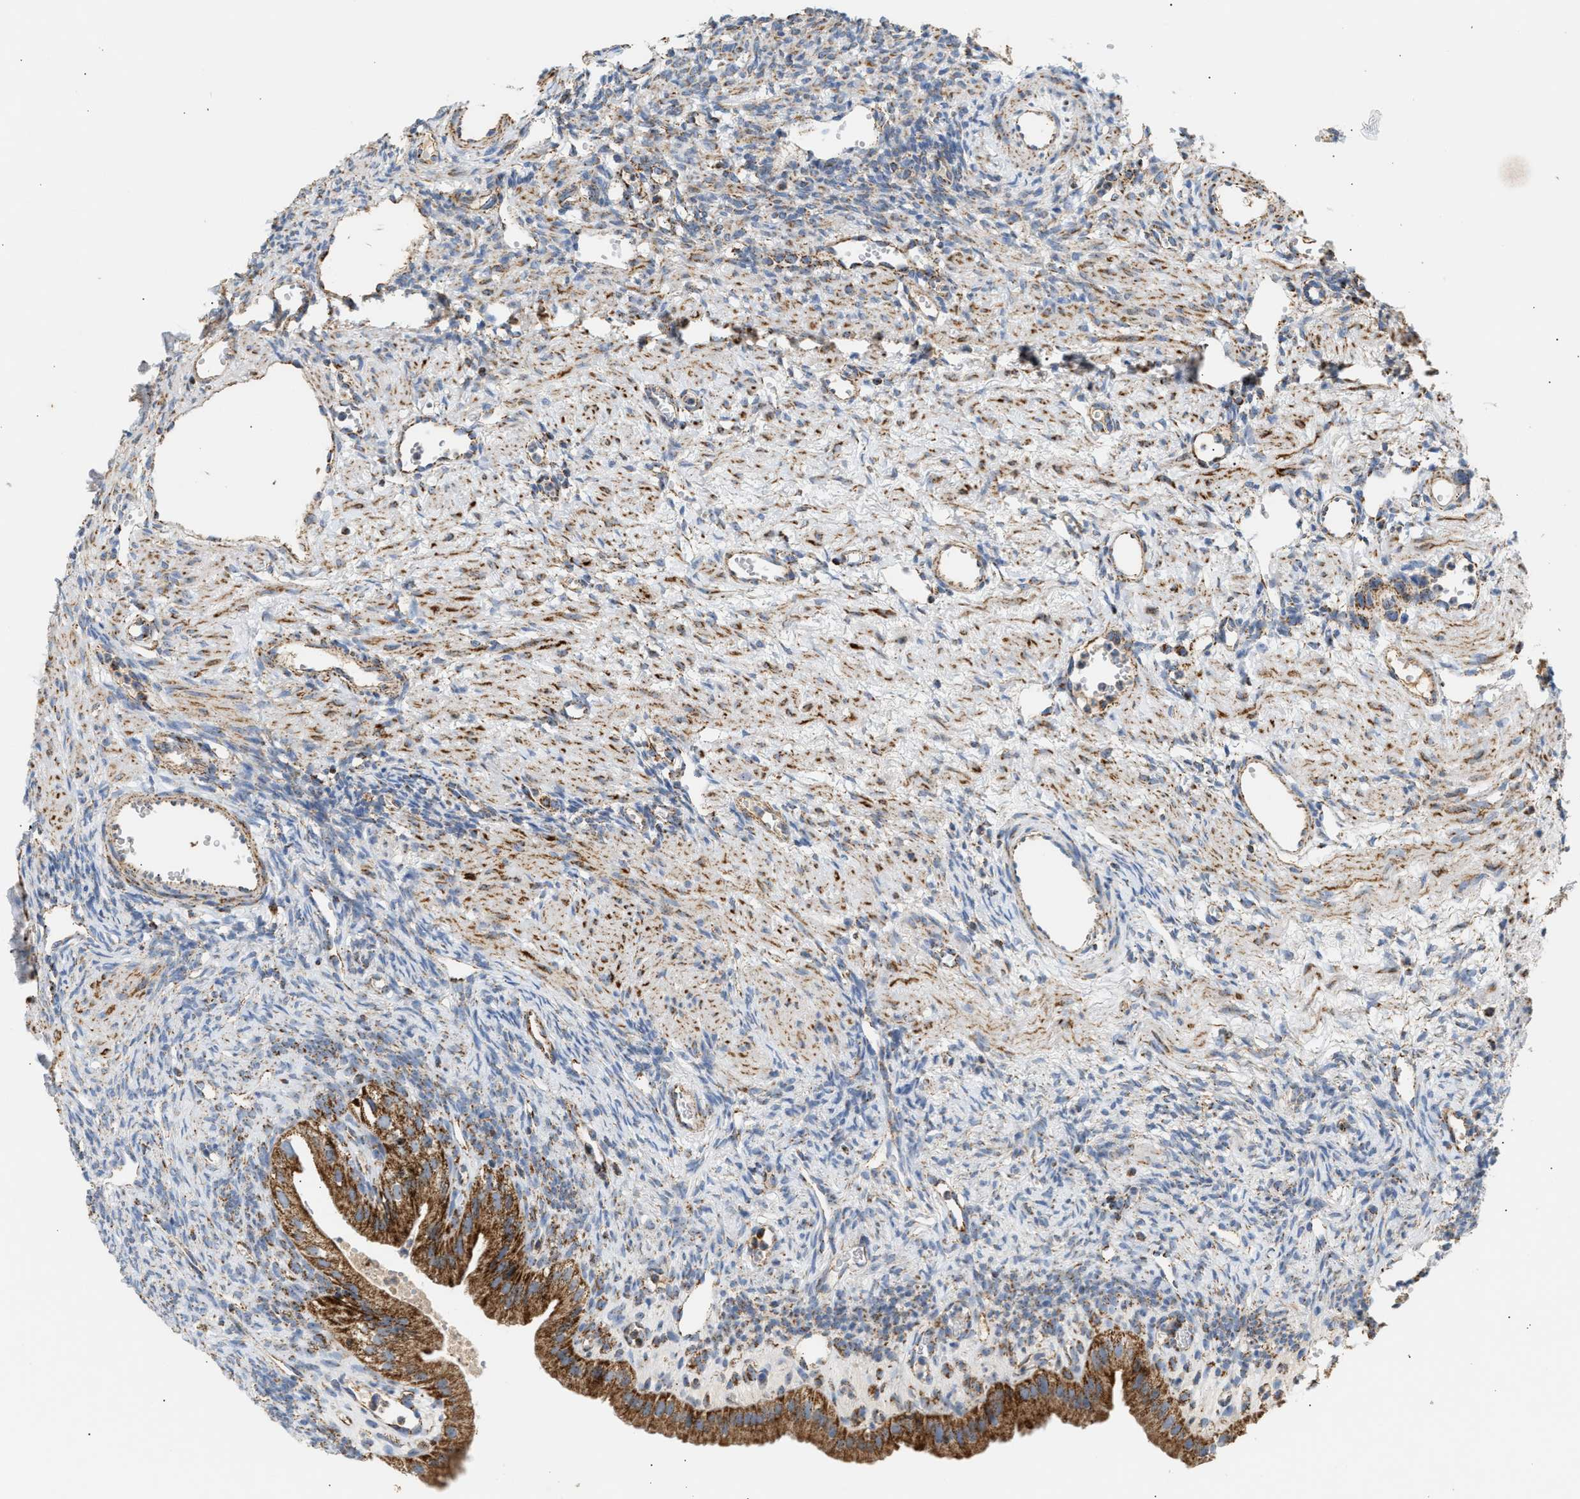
{"staining": {"intensity": "strong", "quantity": ">75%", "location": "cytoplasmic/membranous"}, "tissue": "ovary", "cell_type": "Follicle cells", "image_type": "normal", "snomed": [{"axis": "morphology", "description": "Normal tissue, NOS"}, {"axis": "topography", "description": "Ovary"}], "caption": "A histopathology image of ovary stained for a protein reveals strong cytoplasmic/membranous brown staining in follicle cells. (Brightfield microscopy of DAB IHC at high magnification).", "gene": "OGDH", "patient": {"sex": "female", "age": 33}}